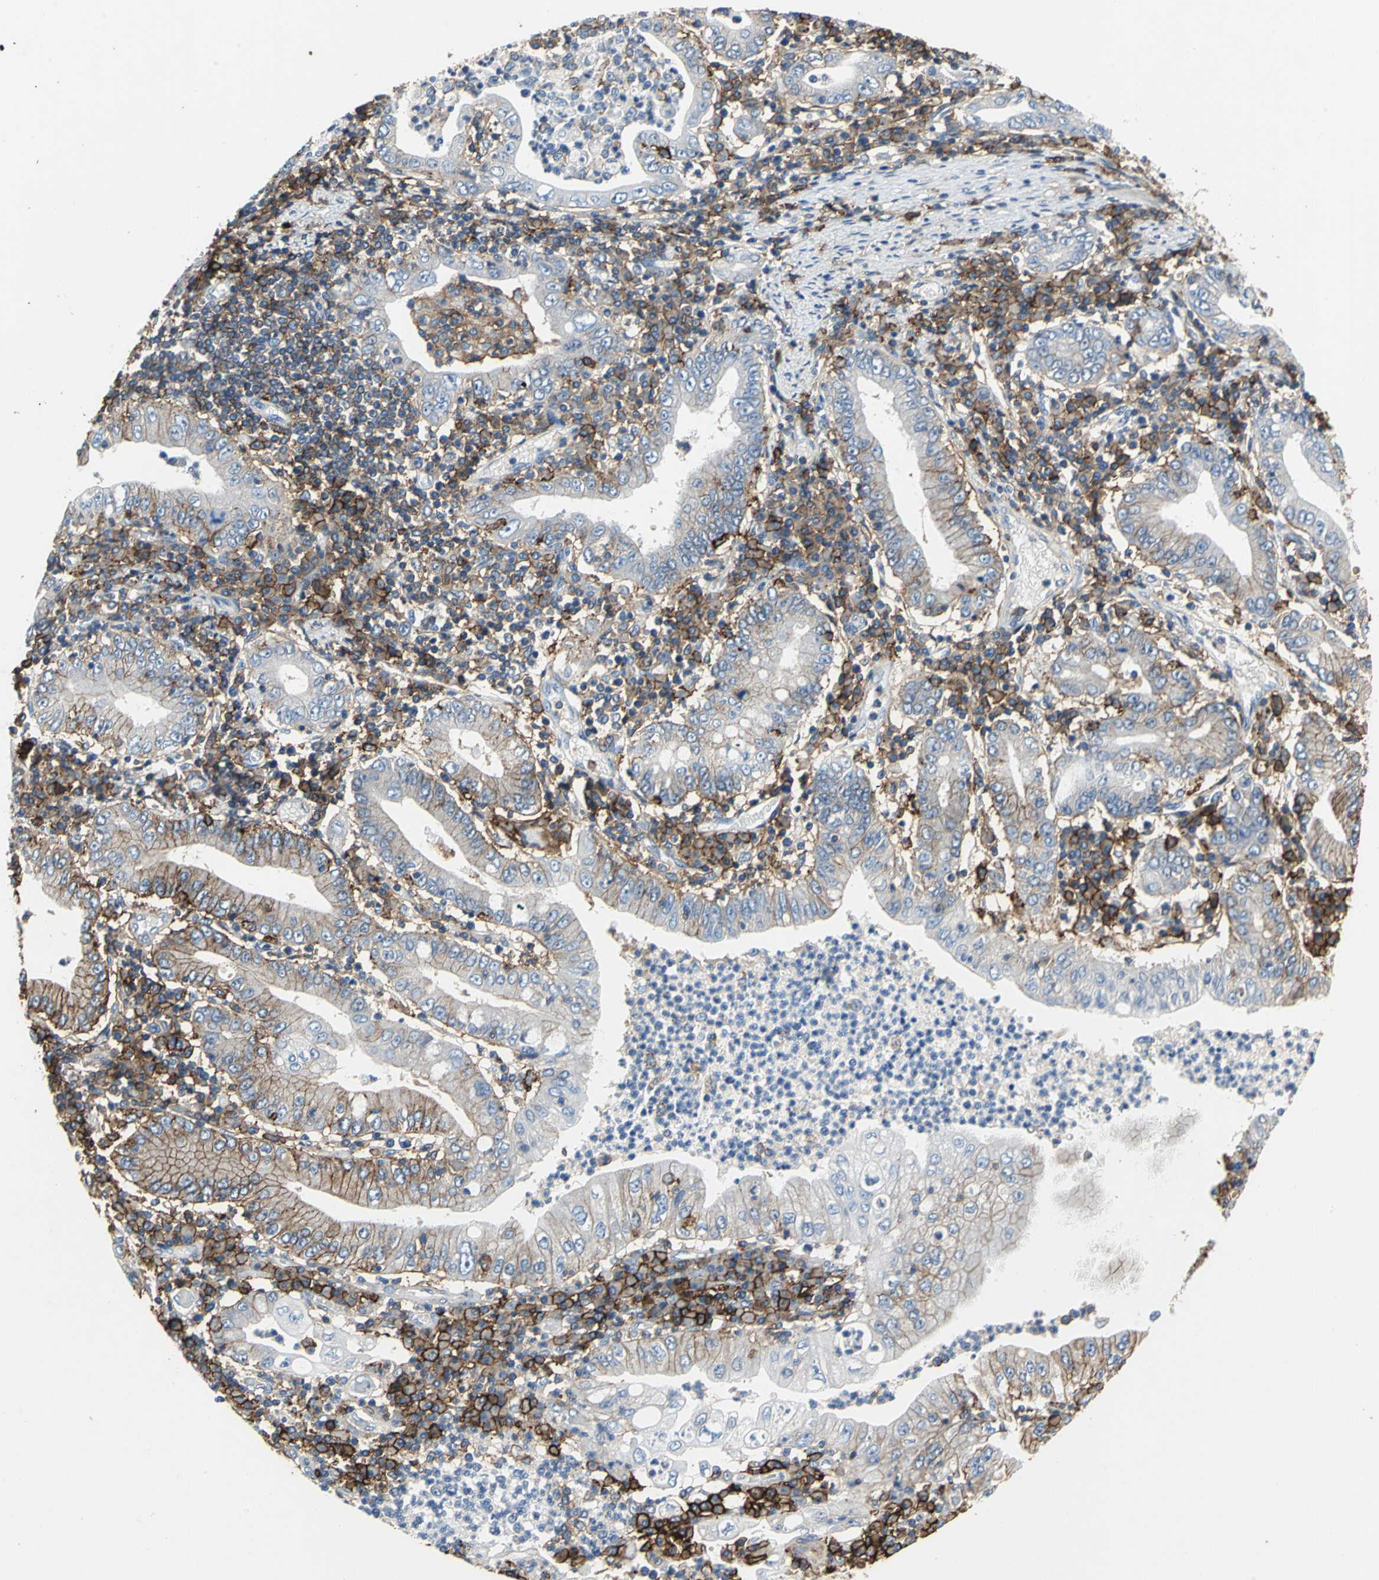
{"staining": {"intensity": "weak", "quantity": "<25%", "location": "cytoplasmic/membranous"}, "tissue": "stomach cancer", "cell_type": "Tumor cells", "image_type": "cancer", "snomed": [{"axis": "morphology", "description": "Normal tissue, NOS"}, {"axis": "morphology", "description": "Adenocarcinoma, NOS"}, {"axis": "topography", "description": "Esophagus"}, {"axis": "topography", "description": "Stomach, upper"}, {"axis": "topography", "description": "Peripheral nerve tissue"}], "caption": "Immunohistochemical staining of human stomach cancer (adenocarcinoma) reveals no significant positivity in tumor cells.", "gene": "CD44", "patient": {"sex": "male", "age": 62}}